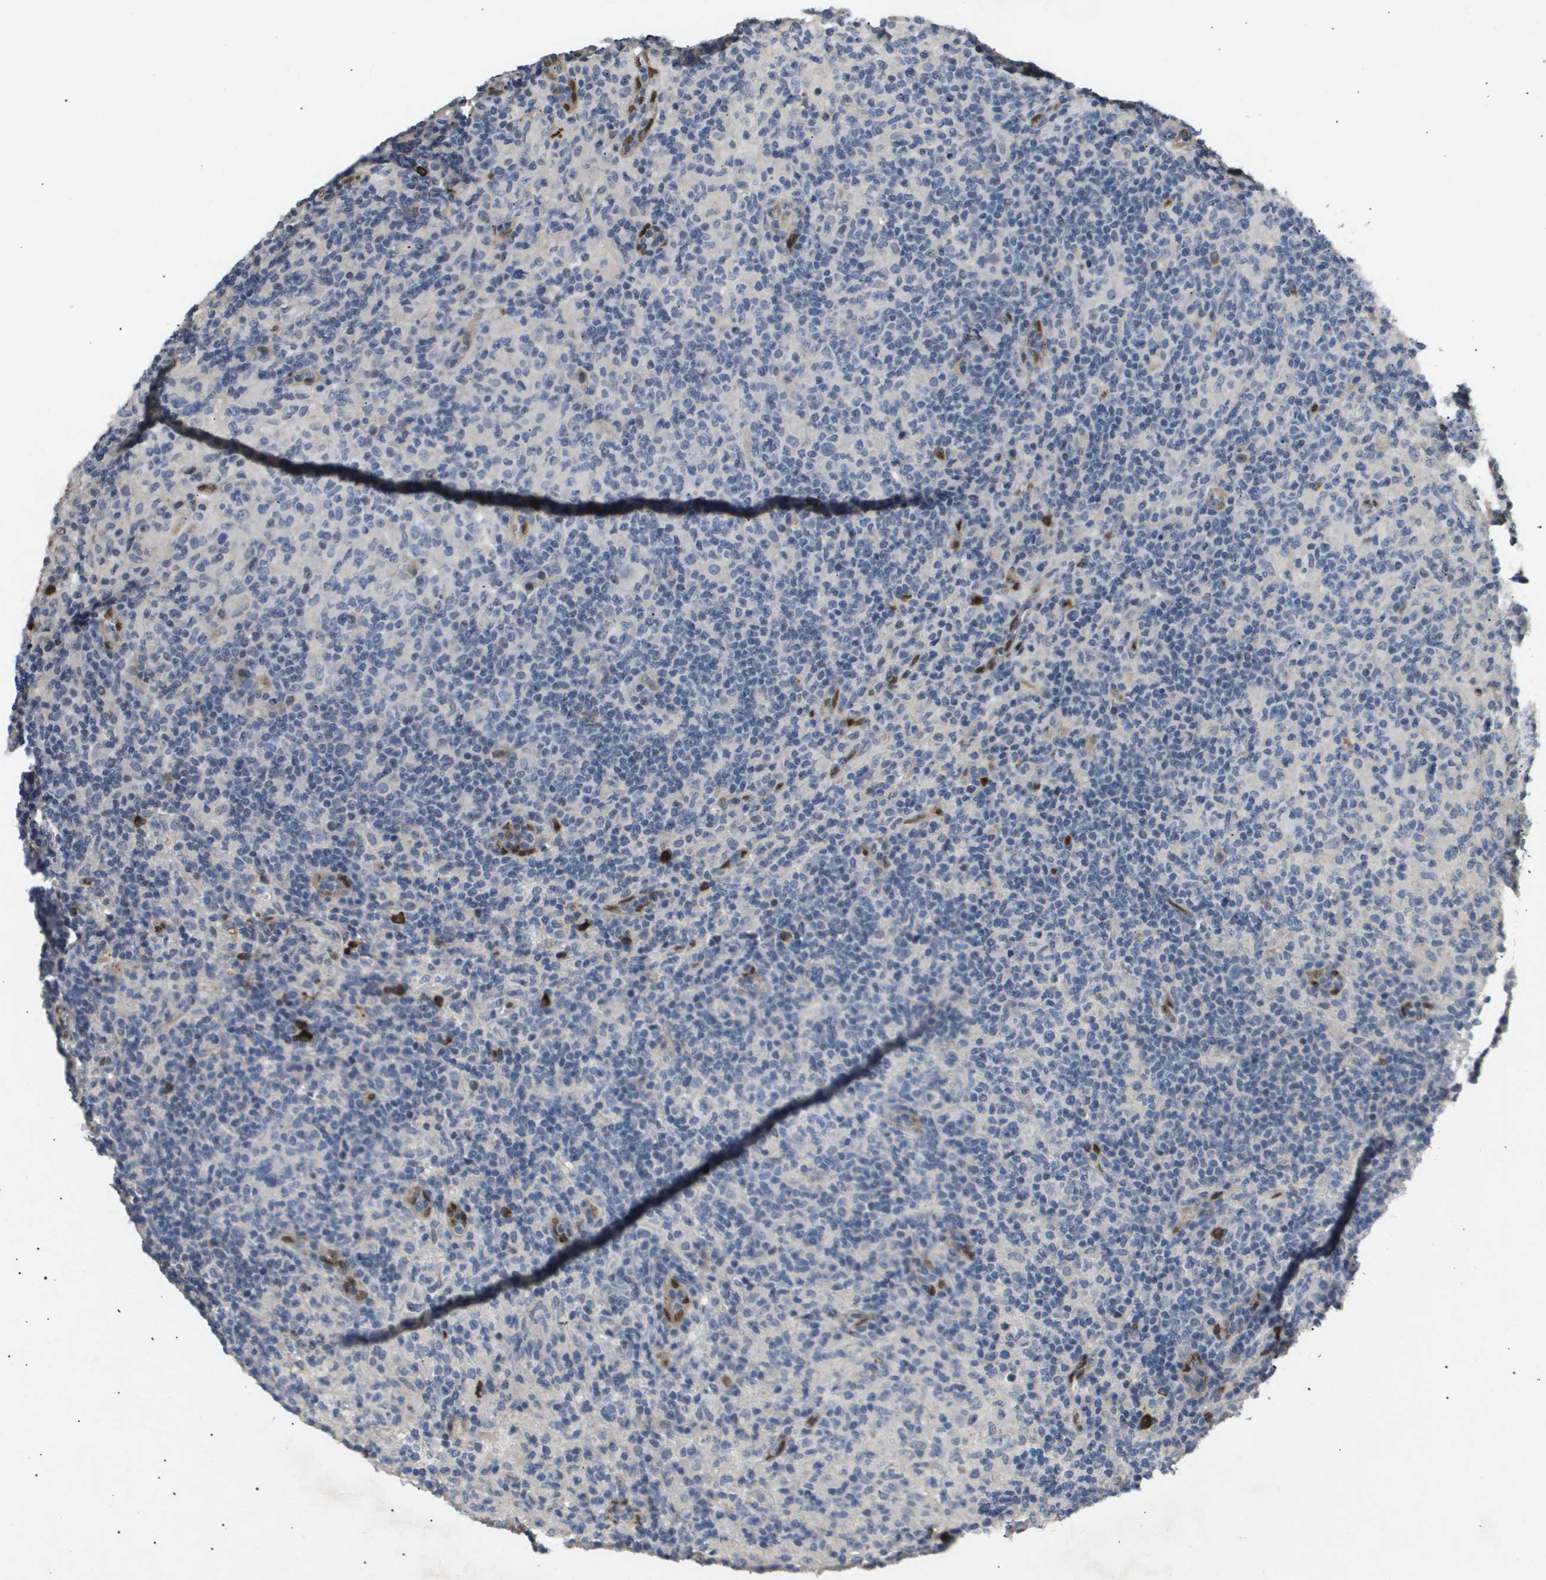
{"staining": {"intensity": "negative", "quantity": "none", "location": "none"}, "tissue": "lymphoma", "cell_type": "Tumor cells", "image_type": "cancer", "snomed": [{"axis": "morphology", "description": "Hodgkin's disease, NOS"}, {"axis": "topography", "description": "Lymph node"}], "caption": "High magnification brightfield microscopy of Hodgkin's disease stained with DAB (brown) and counterstained with hematoxylin (blue): tumor cells show no significant positivity.", "gene": "ERG", "patient": {"sex": "male", "age": 70}}